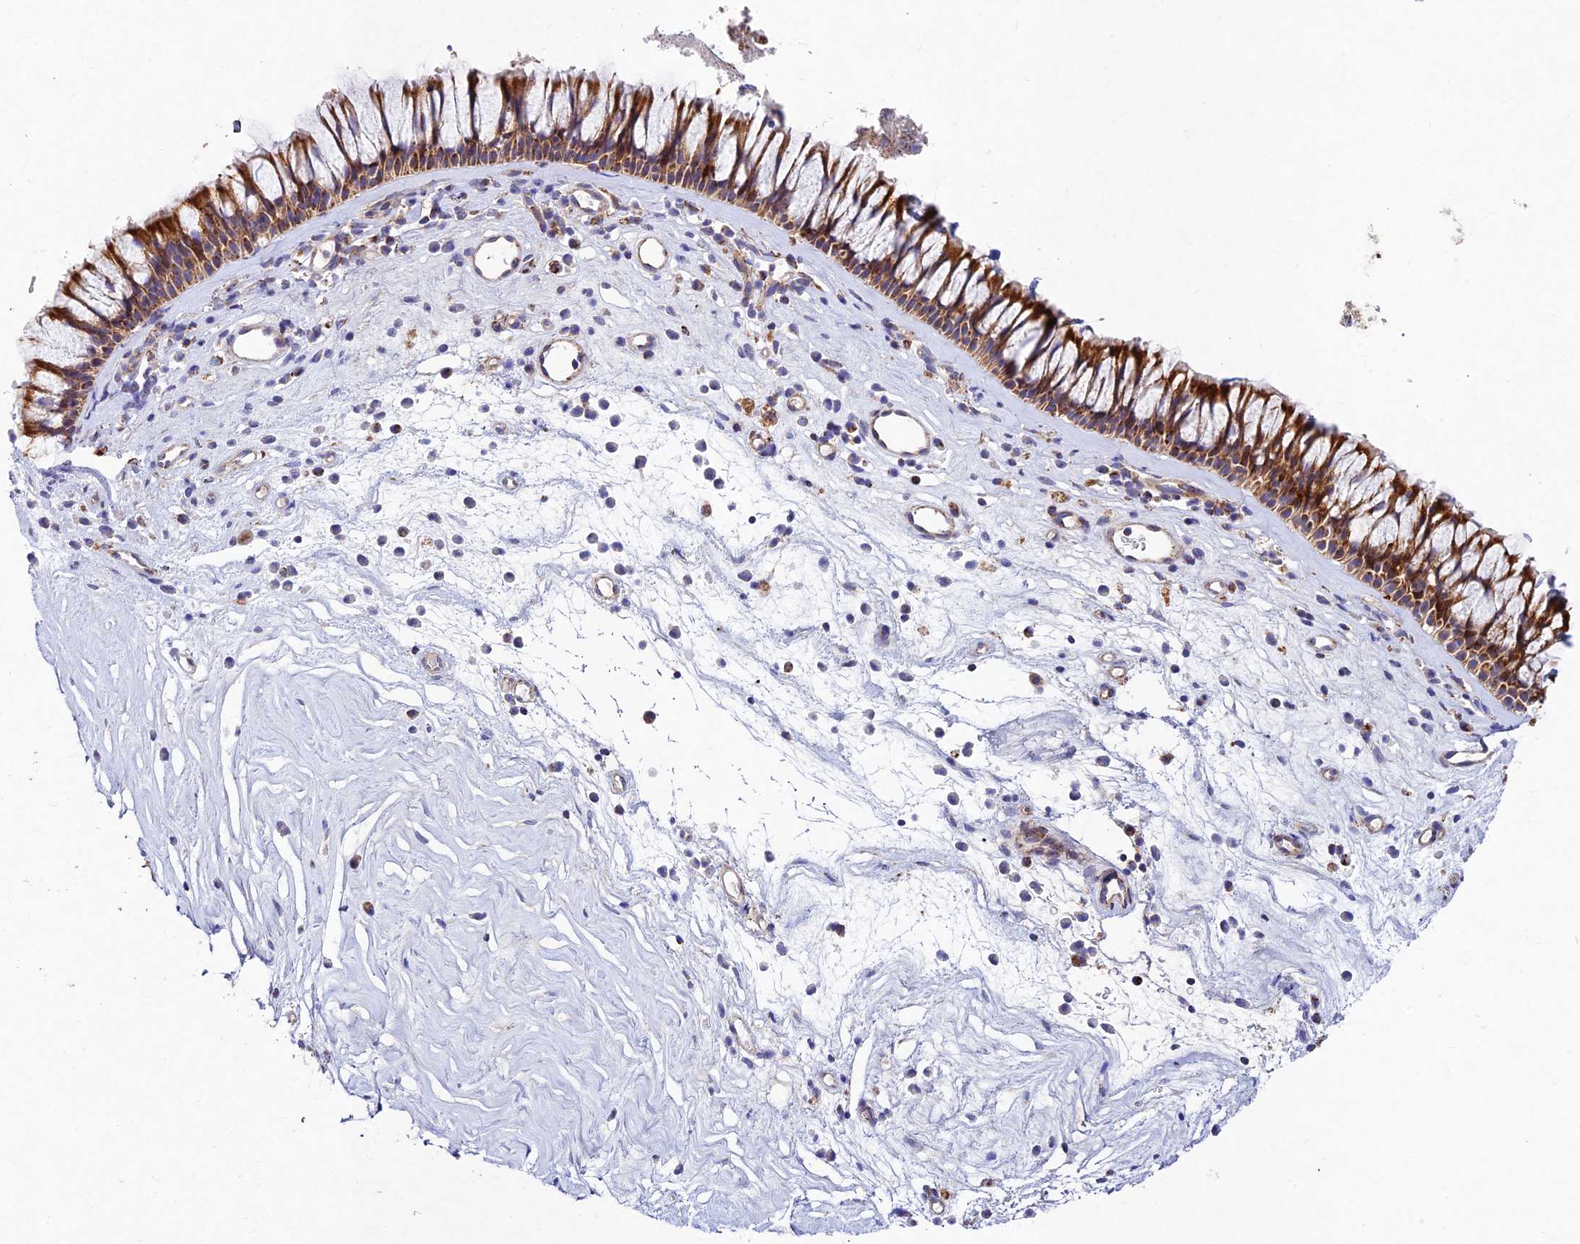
{"staining": {"intensity": "strong", "quantity": ">75%", "location": "cytoplasmic/membranous"}, "tissue": "nasopharynx", "cell_type": "Respiratory epithelial cells", "image_type": "normal", "snomed": [{"axis": "morphology", "description": "Normal tissue, NOS"}, {"axis": "morphology", "description": "Inflammation, NOS"}, {"axis": "morphology", "description": "Malignant melanoma, Metastatic site"}, {"axis": "topography", "description": "Nasopharynx"}], "caption": "The image reveals immunohistochemical staining of benign nasopharynx. There is strong cytoplasmic/membranous staining is present in approximately >75% of respiratory epithelial cells.", "gene": "KHDC3L", "patient": {"sex": "male", "age": 70}}